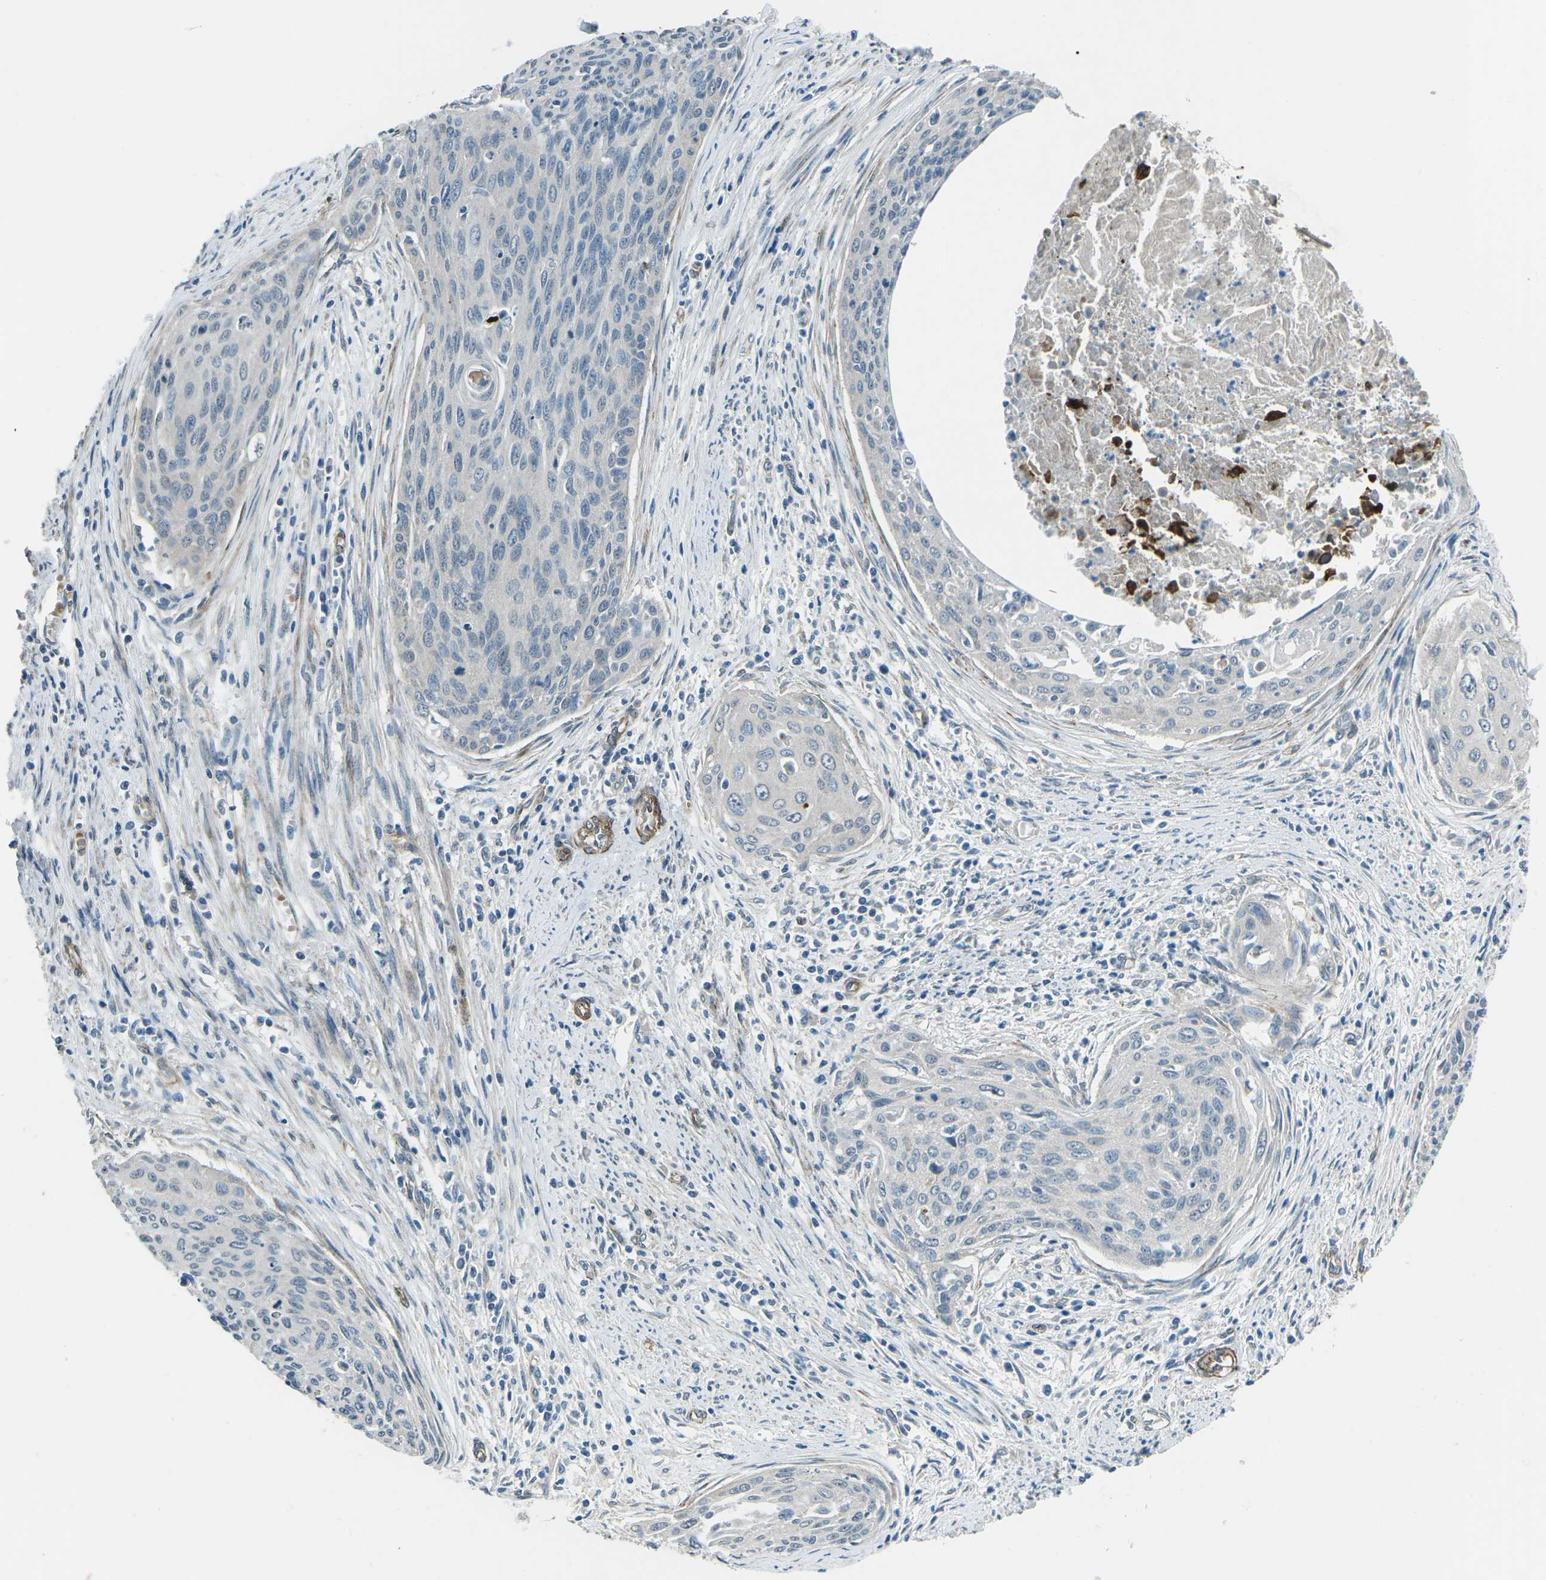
{"staining": {"intensity": "negative", "quantity": "none", "location": "none"}, "tissue": "cervical cancer", "cell_type": "Tumor cells", "image_type": "cancer", "snomed": [{"axis": "morphology", "description": "Squamous cell carcinoma, NOS"}, {"axis": "topography", "description": "Cervix"}], "caption": "An IHC histopathology image of cervical cancer (squamous cell carcinoma) is shown. There is no staining in tumor cells of cervical cancer (squamous cell carcinoma).", "gene": "AFAP1", "patient": {"sex": "female", "age": 55}}